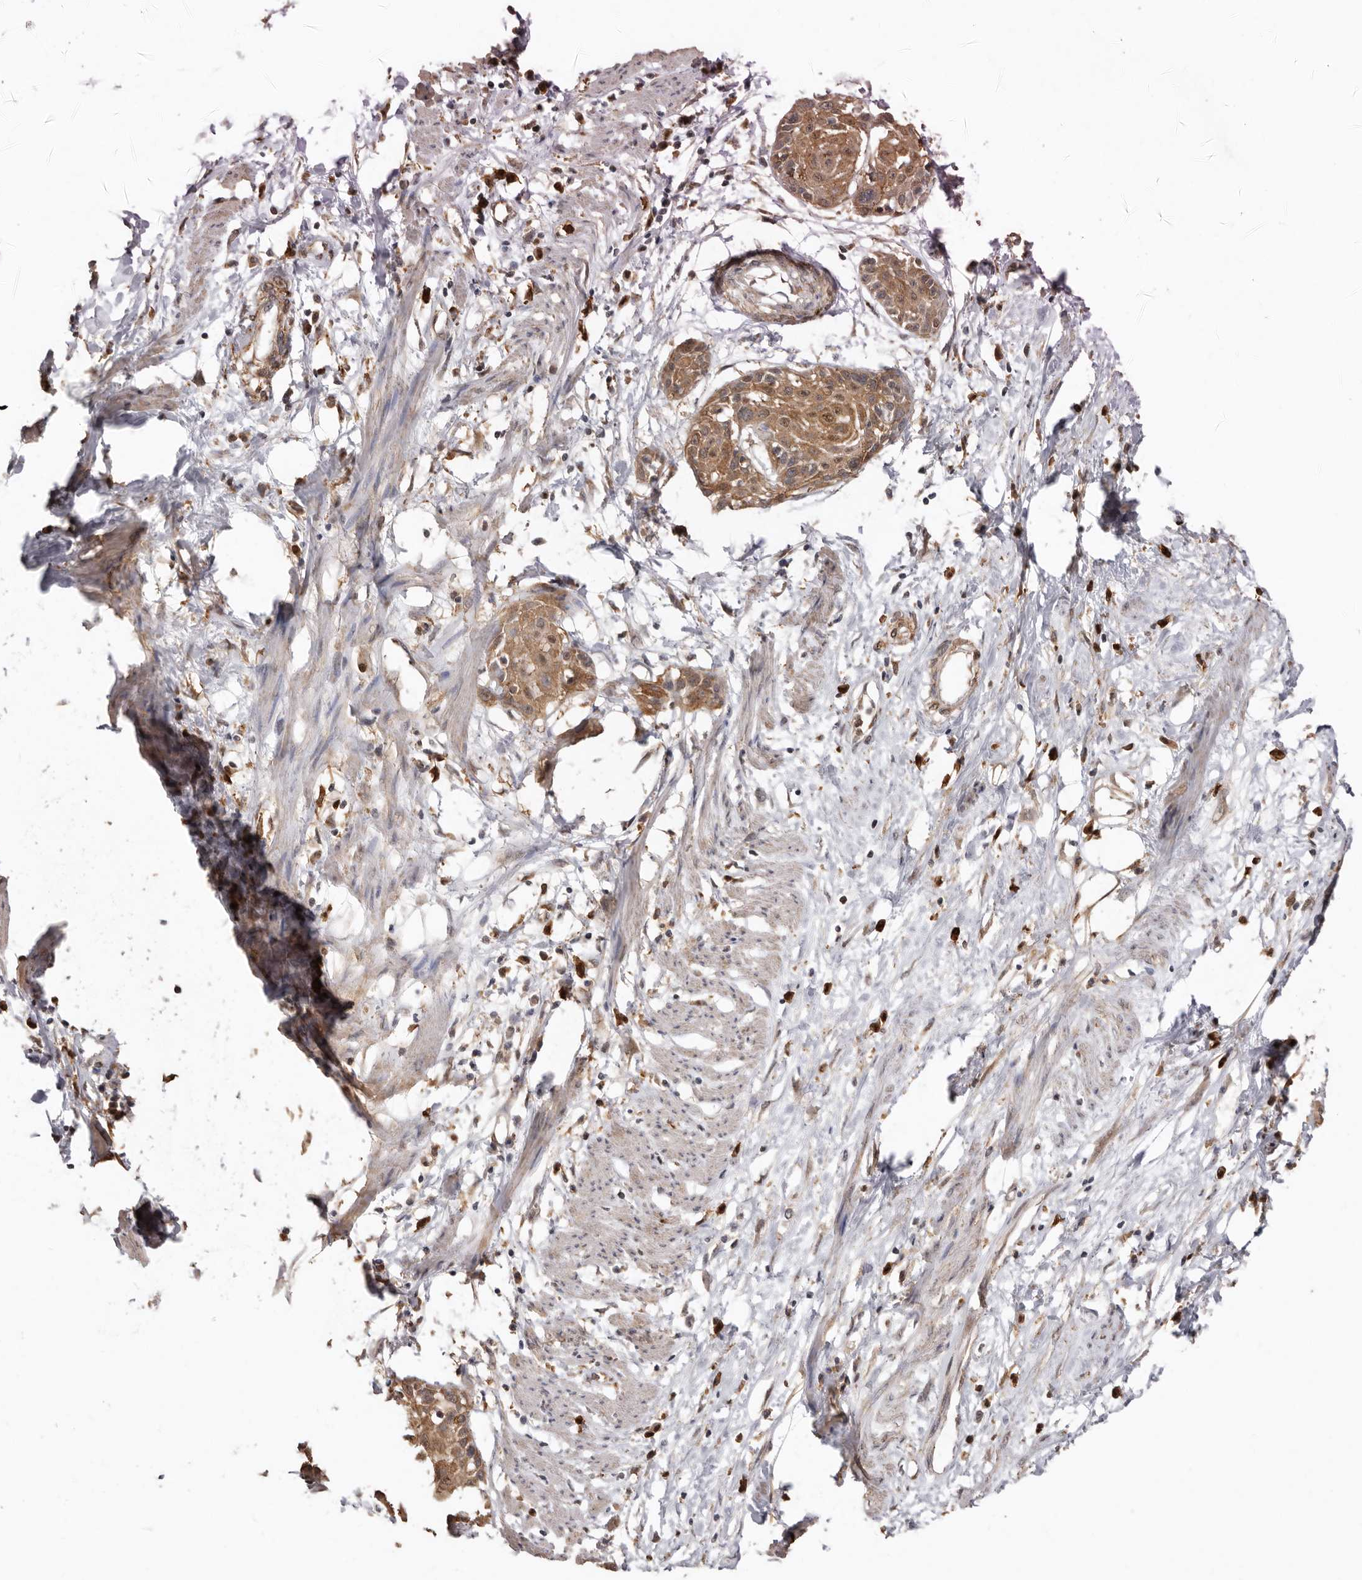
{"staining": {"intensity": "moderate", "quantity": ">75%", "location": "cytoplasmic/membranous"}, "tissue": "cervical cancer", "cell_type": "Tumor cells", "image_type": "cancer", "snomed": [{"axis": "morphology", "description": "Squamous cell carcinoma, NOS"}, {"axis": "topography", "description": "Cervix"}], "caption": "Immunohistochemistry photomicrograph of neoplastic tissue: cervical cancer stained using IHC exhibits medium levels of moderate protein expression localized specifically in the cytoplasmic/membranous of tumor cells, appearing as a cytoplasmic/membranous brown color.", "gene": "RSPO2", "patient": {"sex": "female", "age": 57}}